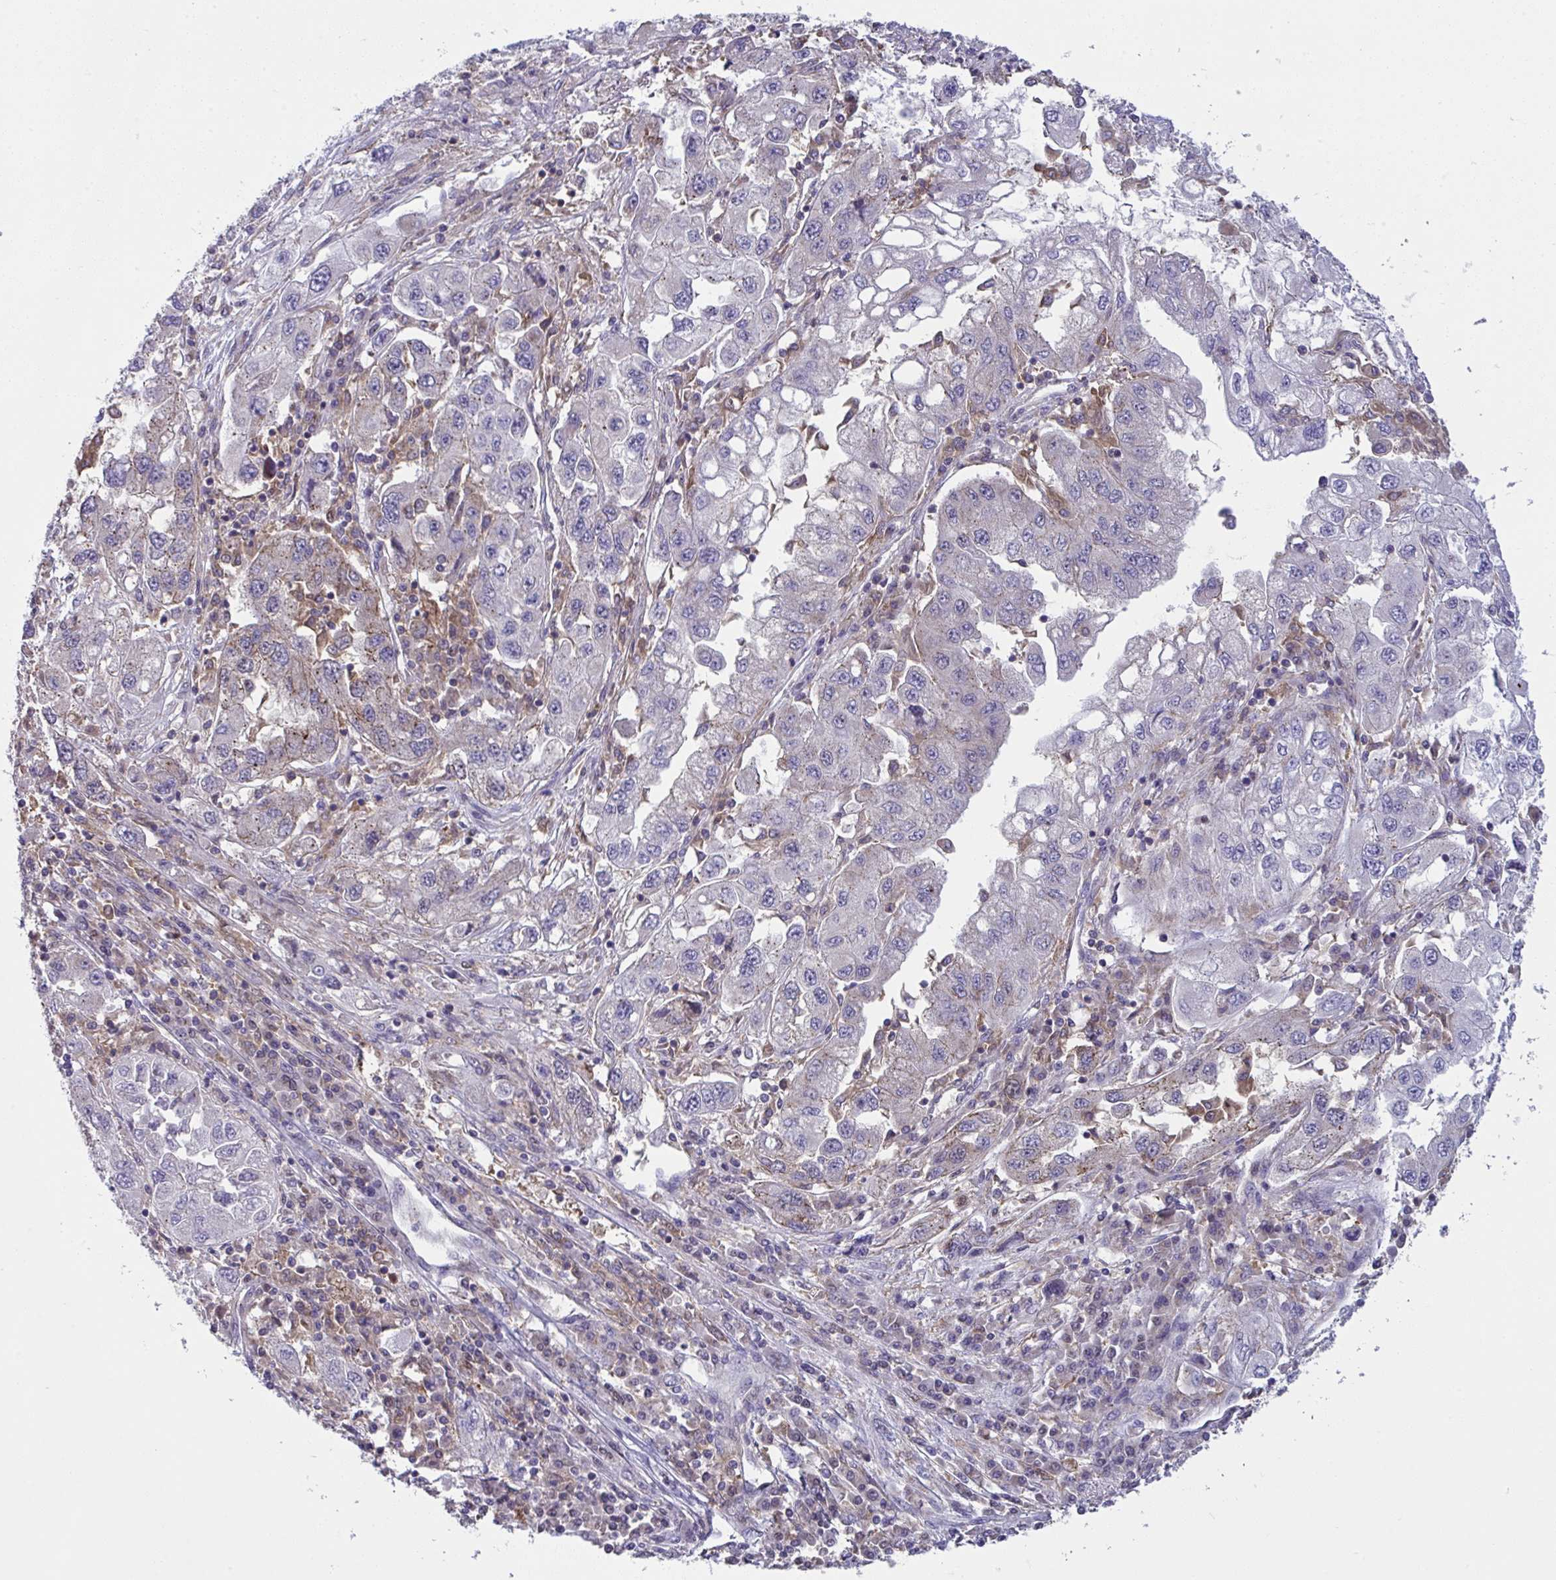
{"staining": {"intensity": "negative", "quantity": "none", "location": "none"}, "tissue": "lung cancer", "cell_type": "Tumor cells", "image_type": "cancer", "snomed": [{"axis": "morphology", "description": "Adenocarcinoma, NOS"}, {"axis": "morphology", "description": "Adenocarcinoma primary or metastatic"}, {"axis": "topography", "description": "Lung"}], "caption": "IHC micrograph of human adenocarcinoma (lung) stained for a protein (brown), which reveals no positivity in tumor cells. (Immunohistochemistry, brightfield microscopy, high magnification).", "gene": "ALDH16A1", "patient": {"sex": "male", "age": 74}}